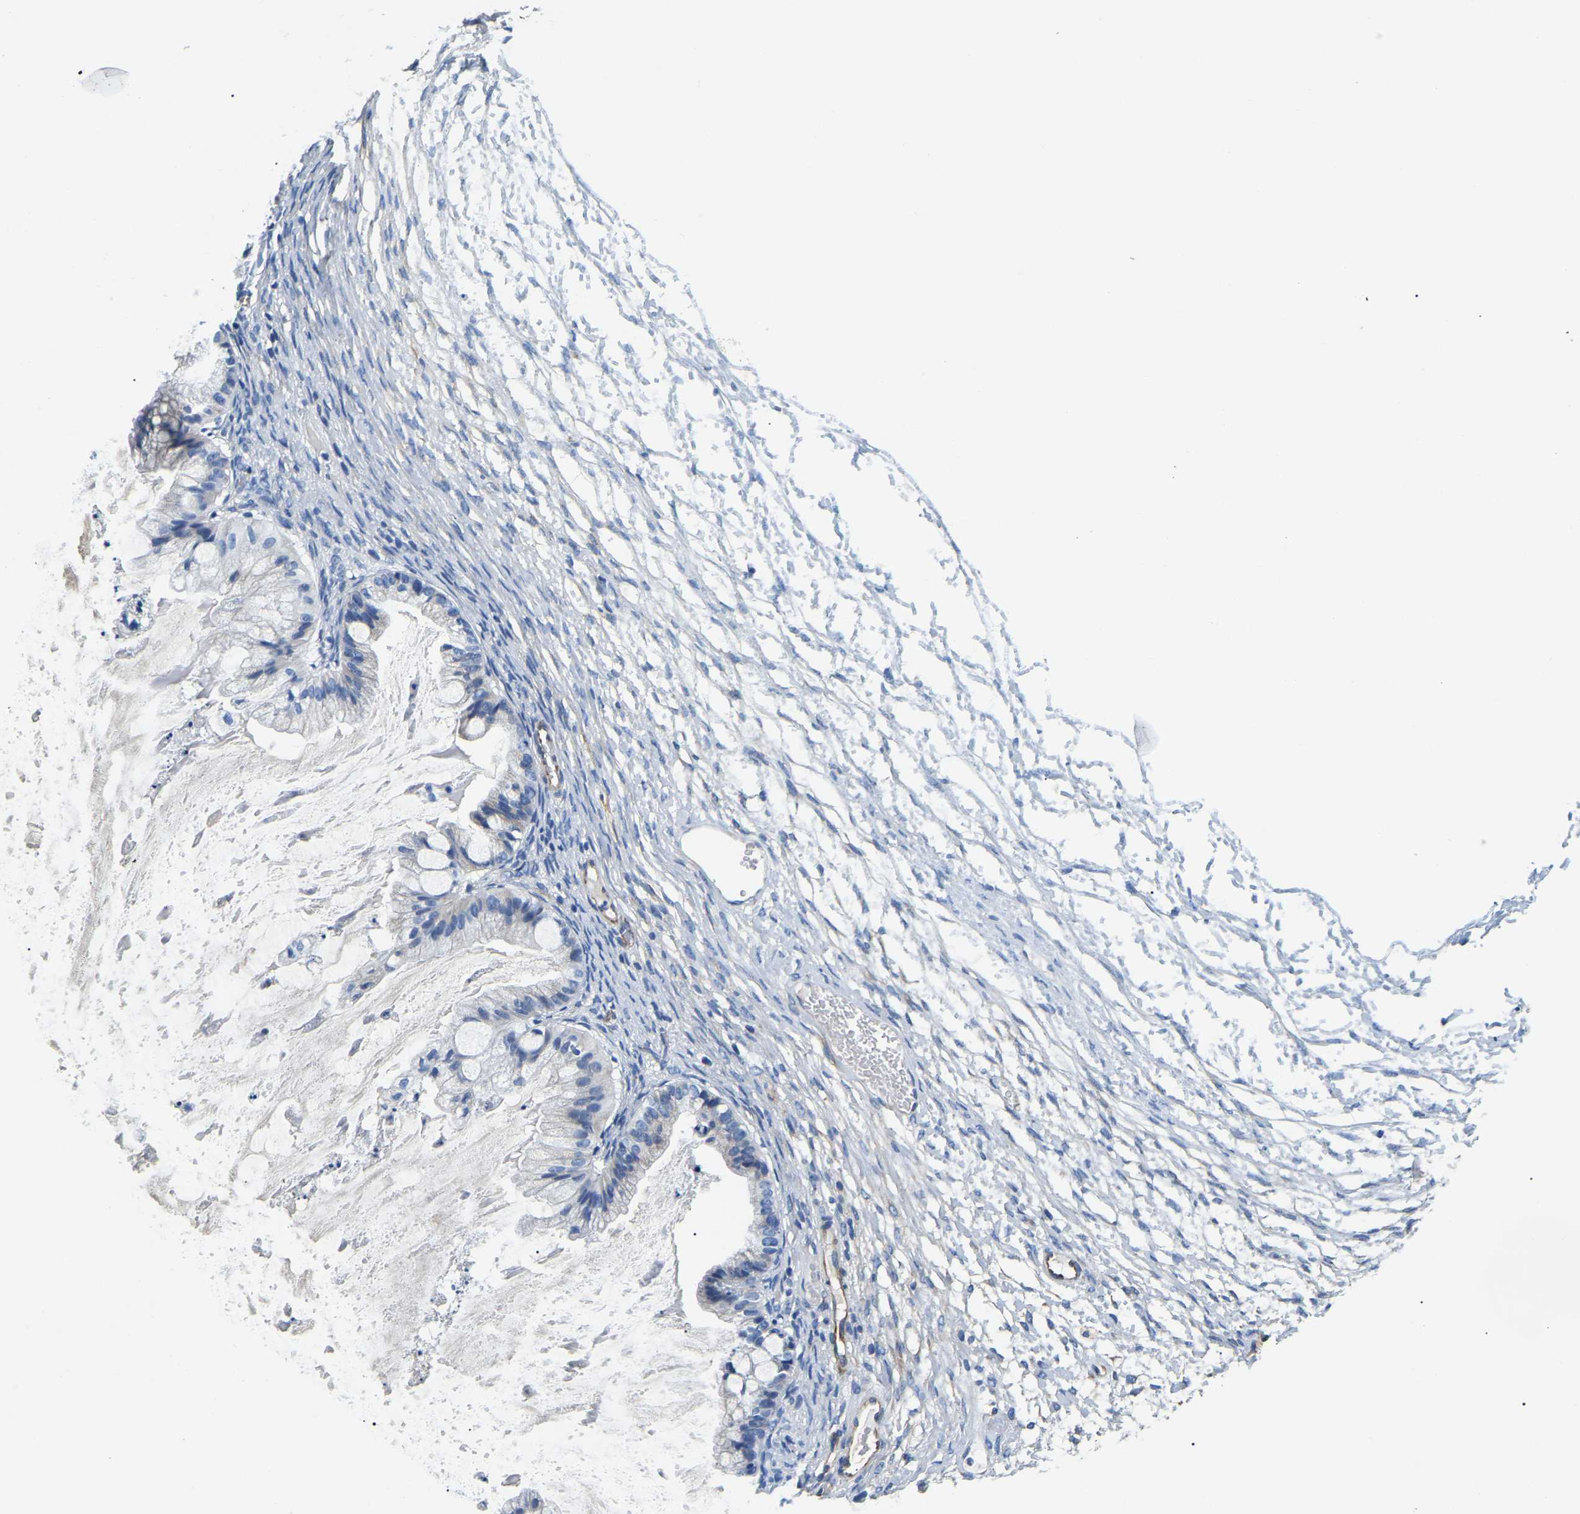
{"staining": {"intensity": "negative", "quantity": "none", "location": "none"}, "tissue": "ovarian cancer", "cell_type": "Tumor cells", "image_type": "cancer", "snomed": [{"axis": "morphology", "description": "Cystadenocarcinoma, mucinous, NOS"}, {"axis": "topography", "description": "Ovary"}], "caption": "A high-resolution micrograph shows IHC staining of ovarian mucinous cystadenocarcinoma, which demonstrates no significant positivity in tumor cells. Nuclei are stained in blue.", "gene": "DUSP8", "patient": {"sex": "female", "age": 57}}